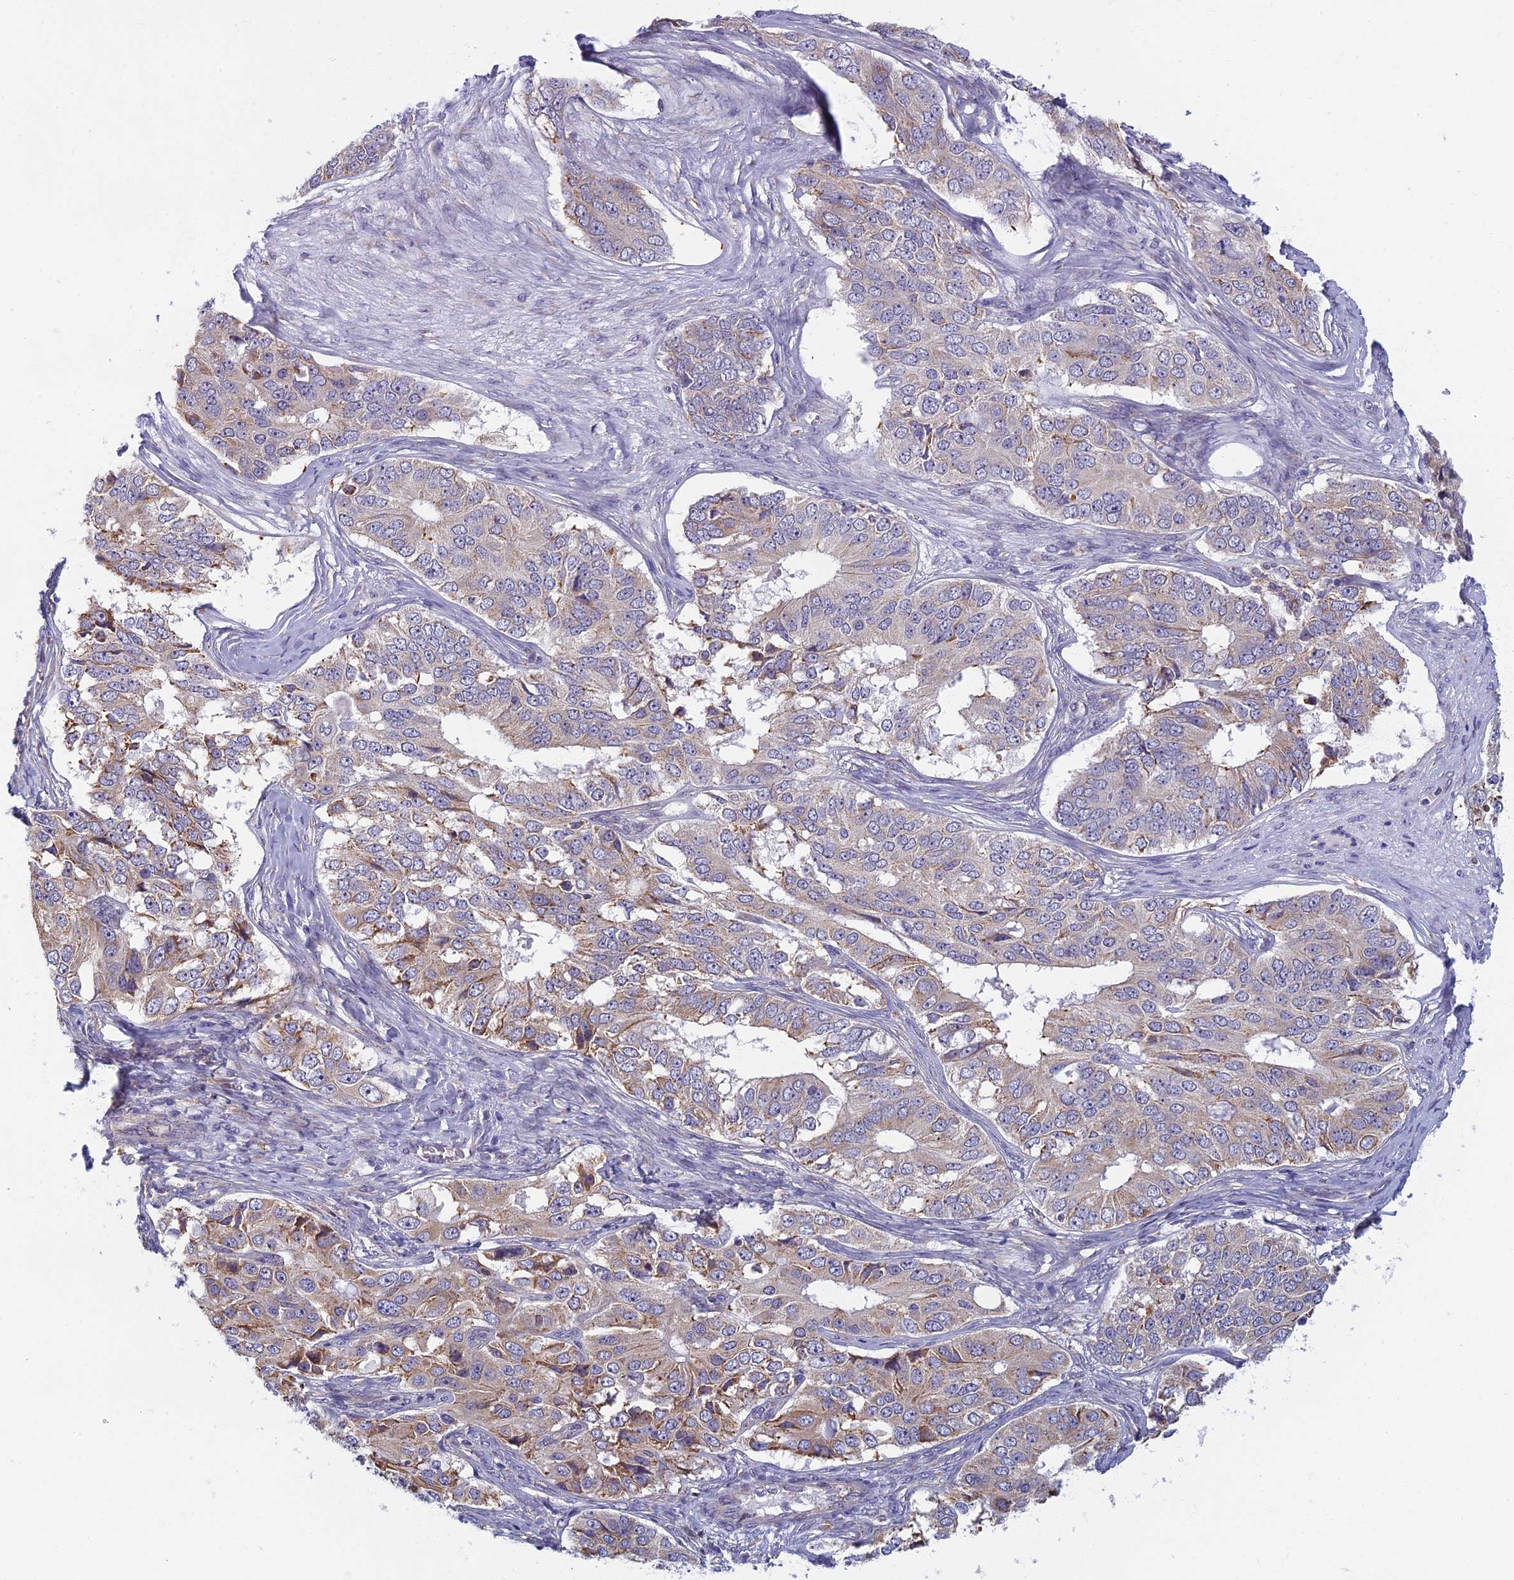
{"staining": {"intensity": "moderate", "quantity": "<25%", "location": "cytoplasmic/membranous"}, "tissue": "ovarian cancer", "cell_type": "Tumor cells", "image_type": "cancer", "snomed": [{"axis": "morphology", "description": "Carcinoma, endometroid"}, {"axis": "topography", "description": "Ovary"}], "caption": "Human ovarian endometroid carcinoma stained with a brown dye displays moderate cytoplasmic/membranous positive expression in approximately <25% of tumor cells.", "gene": "DDX51", "patient": {"sex": "female", "age": 51}}